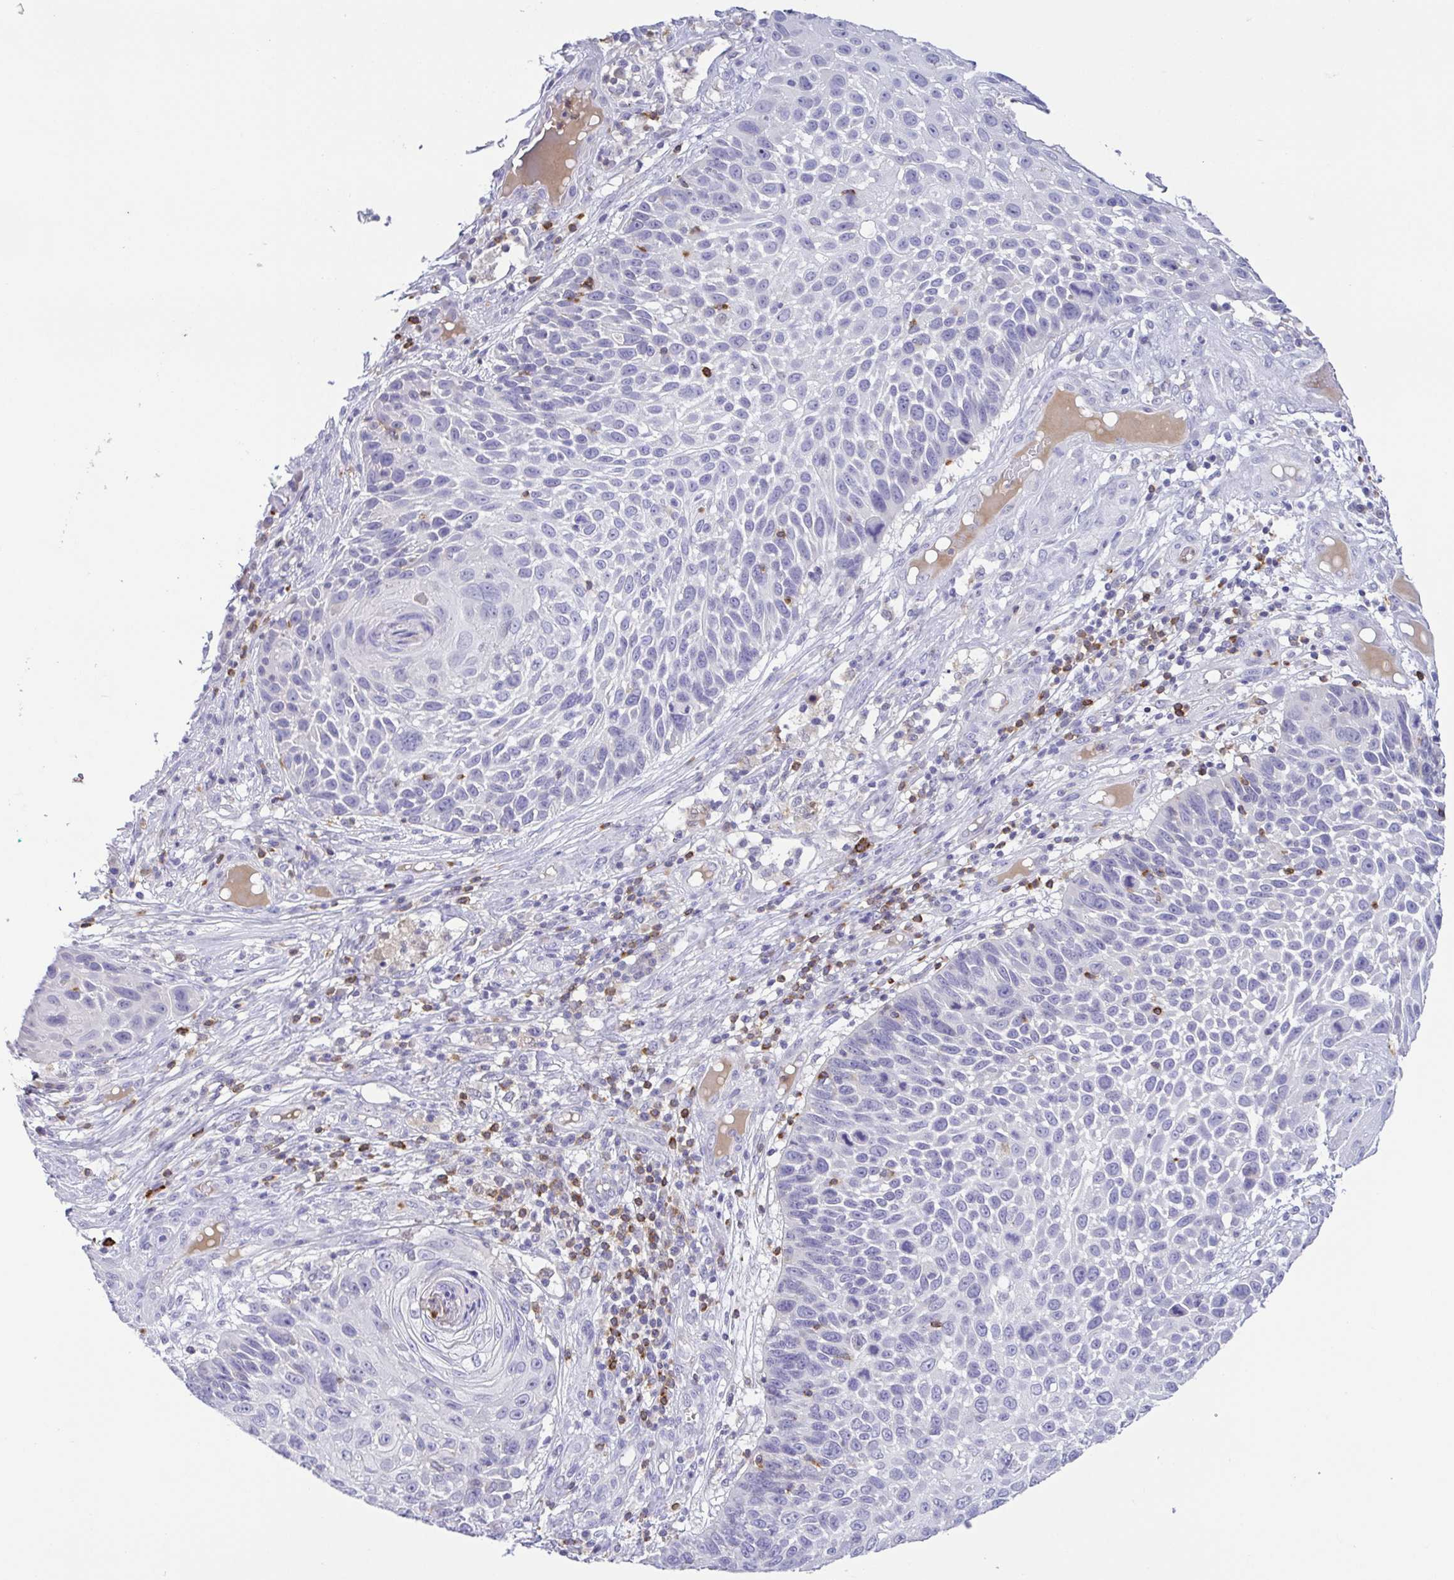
{"staining": {"intensity": "negative", "quantity": "none", "location": "none"}, "tissue": "skin cancer", "cell_type": "Tumor cells", "image_type": "cancer", "snomed": [{"axis": "morphology", "description": "Squamous cell carcinoma, NOS"}, {"axis": "topography", "description": "Skin"}], "caption": "Immunohistochemistry histopathology image of neoplastic tissue: human squamous cell carcinoma (skin) stained with DAB shows no significant protein positivity in tumor cells.", "gene": "PGLYRP1", "patient": {"sex": "male", "age": 92}}